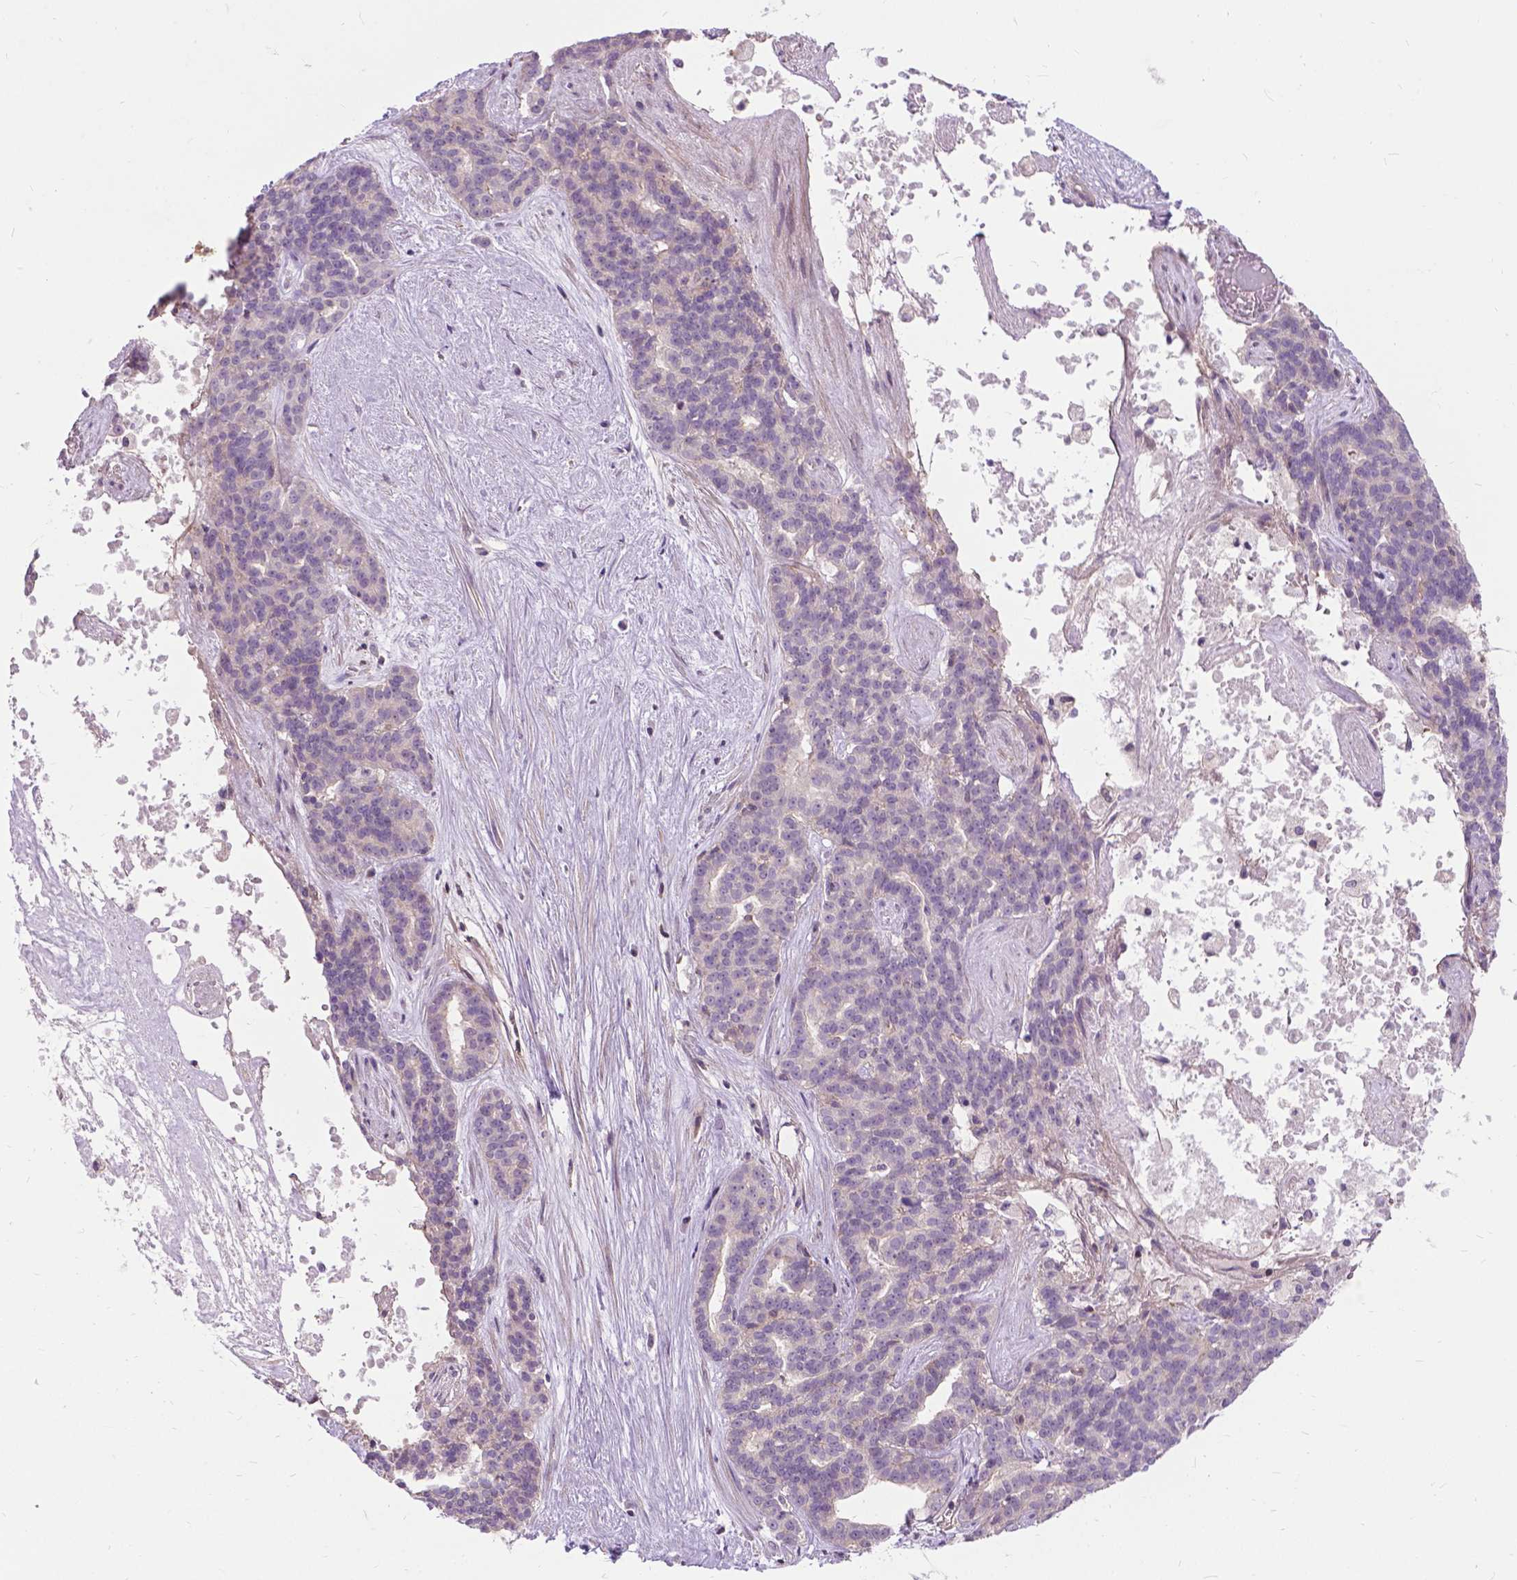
{"staining": {"intensity": "negative", "quantity": "none", "location": "none"}, "tissue": "liver cancer", "cell_type": "Tumor cells", "image_type": "cancer", "snomed": [{"axis": "morphology", "description": "Cholangiocarcinoma"}, {"axis": "topography", "description": "Liver"}], "caption": "Immunohistochemical staining of human liver cancer displays no significant positivity in tumor cells. (Immunohistochemistry (ihc), brightfield microscopy, high magnification).", "gene": "JAK3", "patient": {"sex": "female", "age": 47}}